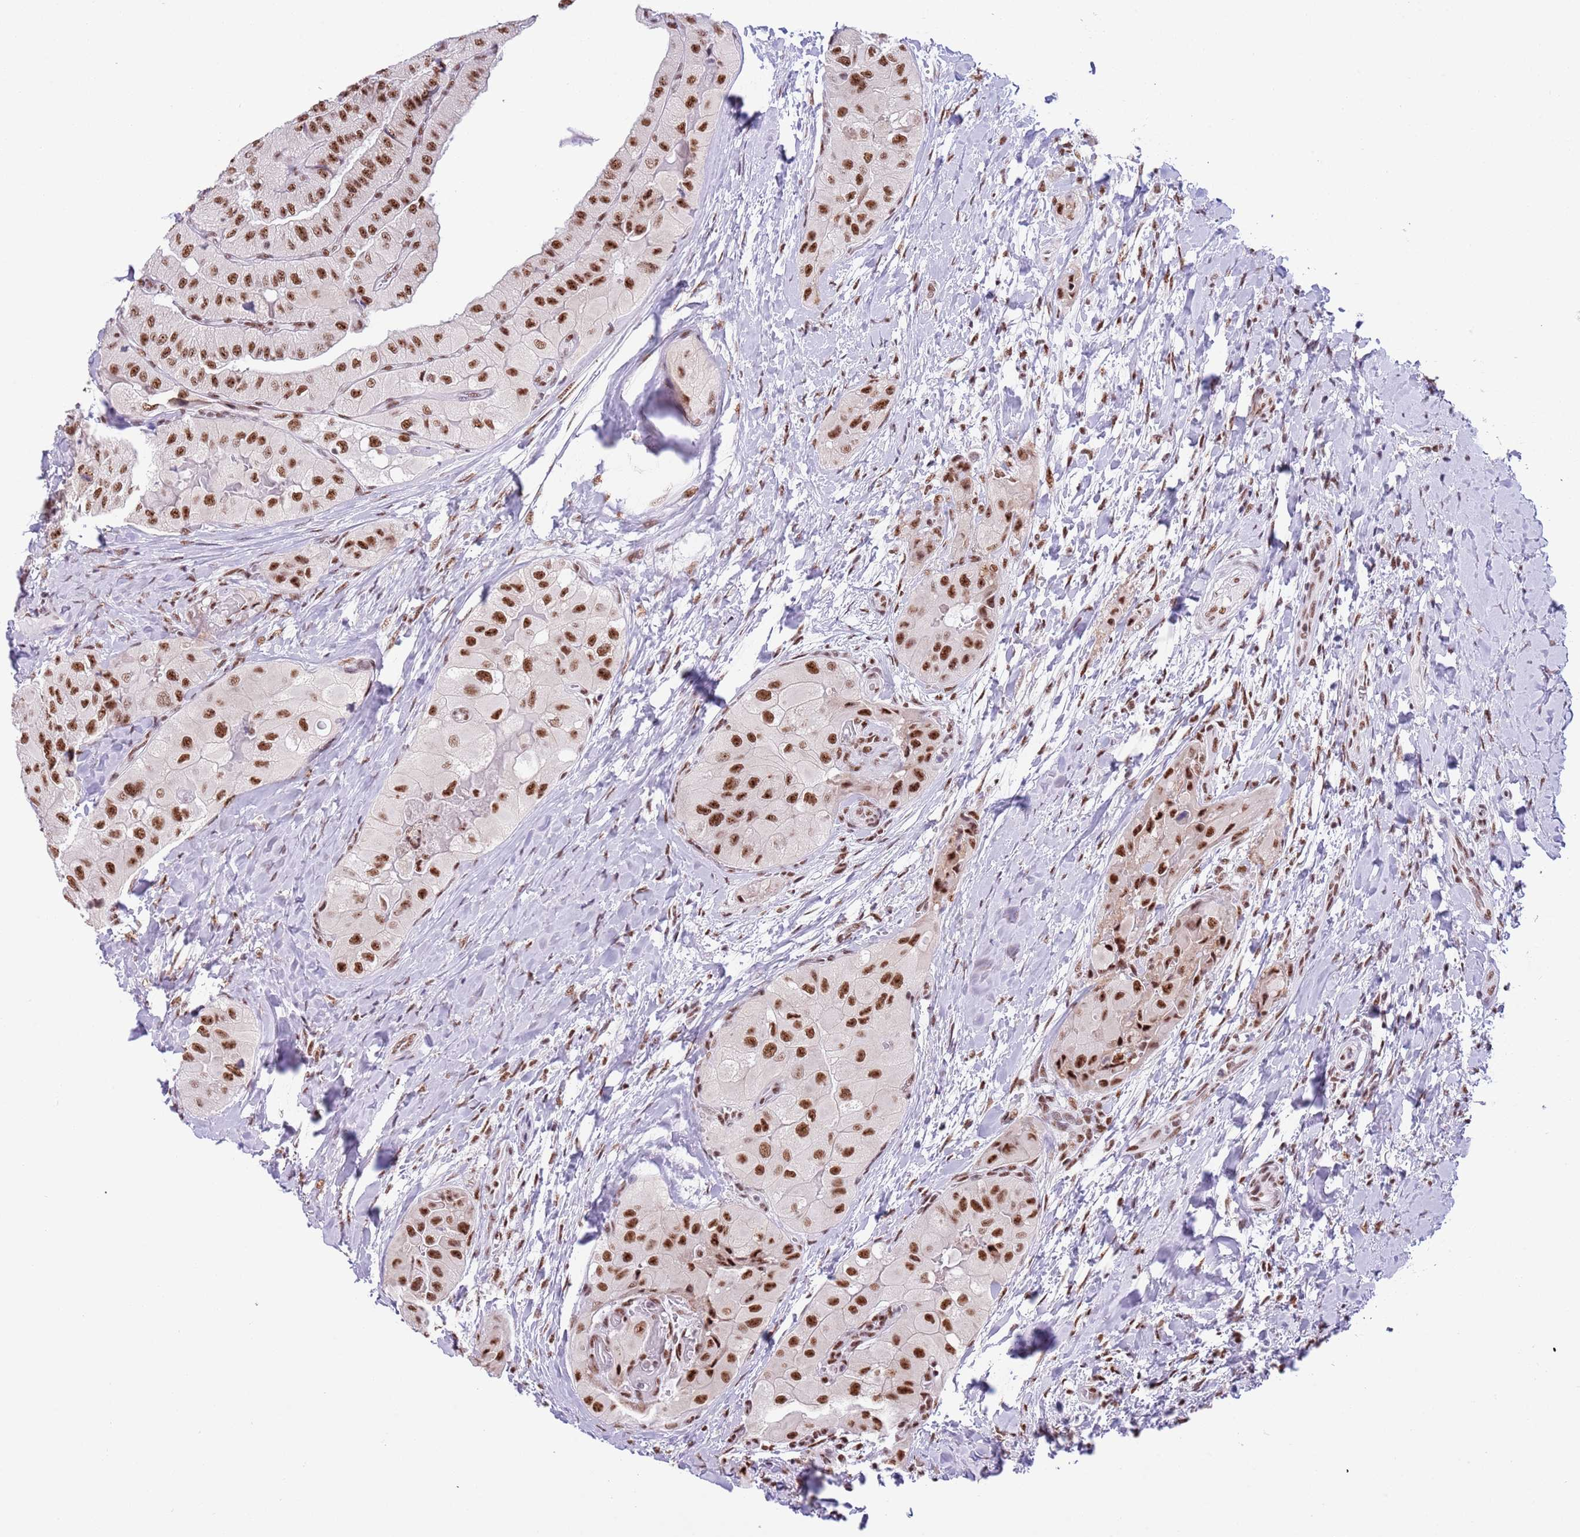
{"staining": {"intensity": "strong", "quantity": ">75%", "location": "nuclear"}, "tissue": "thyroid cancer", "cell_type": "Tumor cells", "image_type": "cancer", "snomed": [{"axis": "morphology", "description": "Normal tissue, NOS"}, {"axis": "morphology", "description": "Papillary adenocarcinoma, NOS"}, {"axis": "topography", "description": "Thyroid gland"}], "caption": "Immunohistochemical staining of thyroid cancer shows high levels of strong nuclear staining in approximately >75% of tumor cells.", "gene": "SF3A2", "patient": {"sex": "female", "age": 59}}